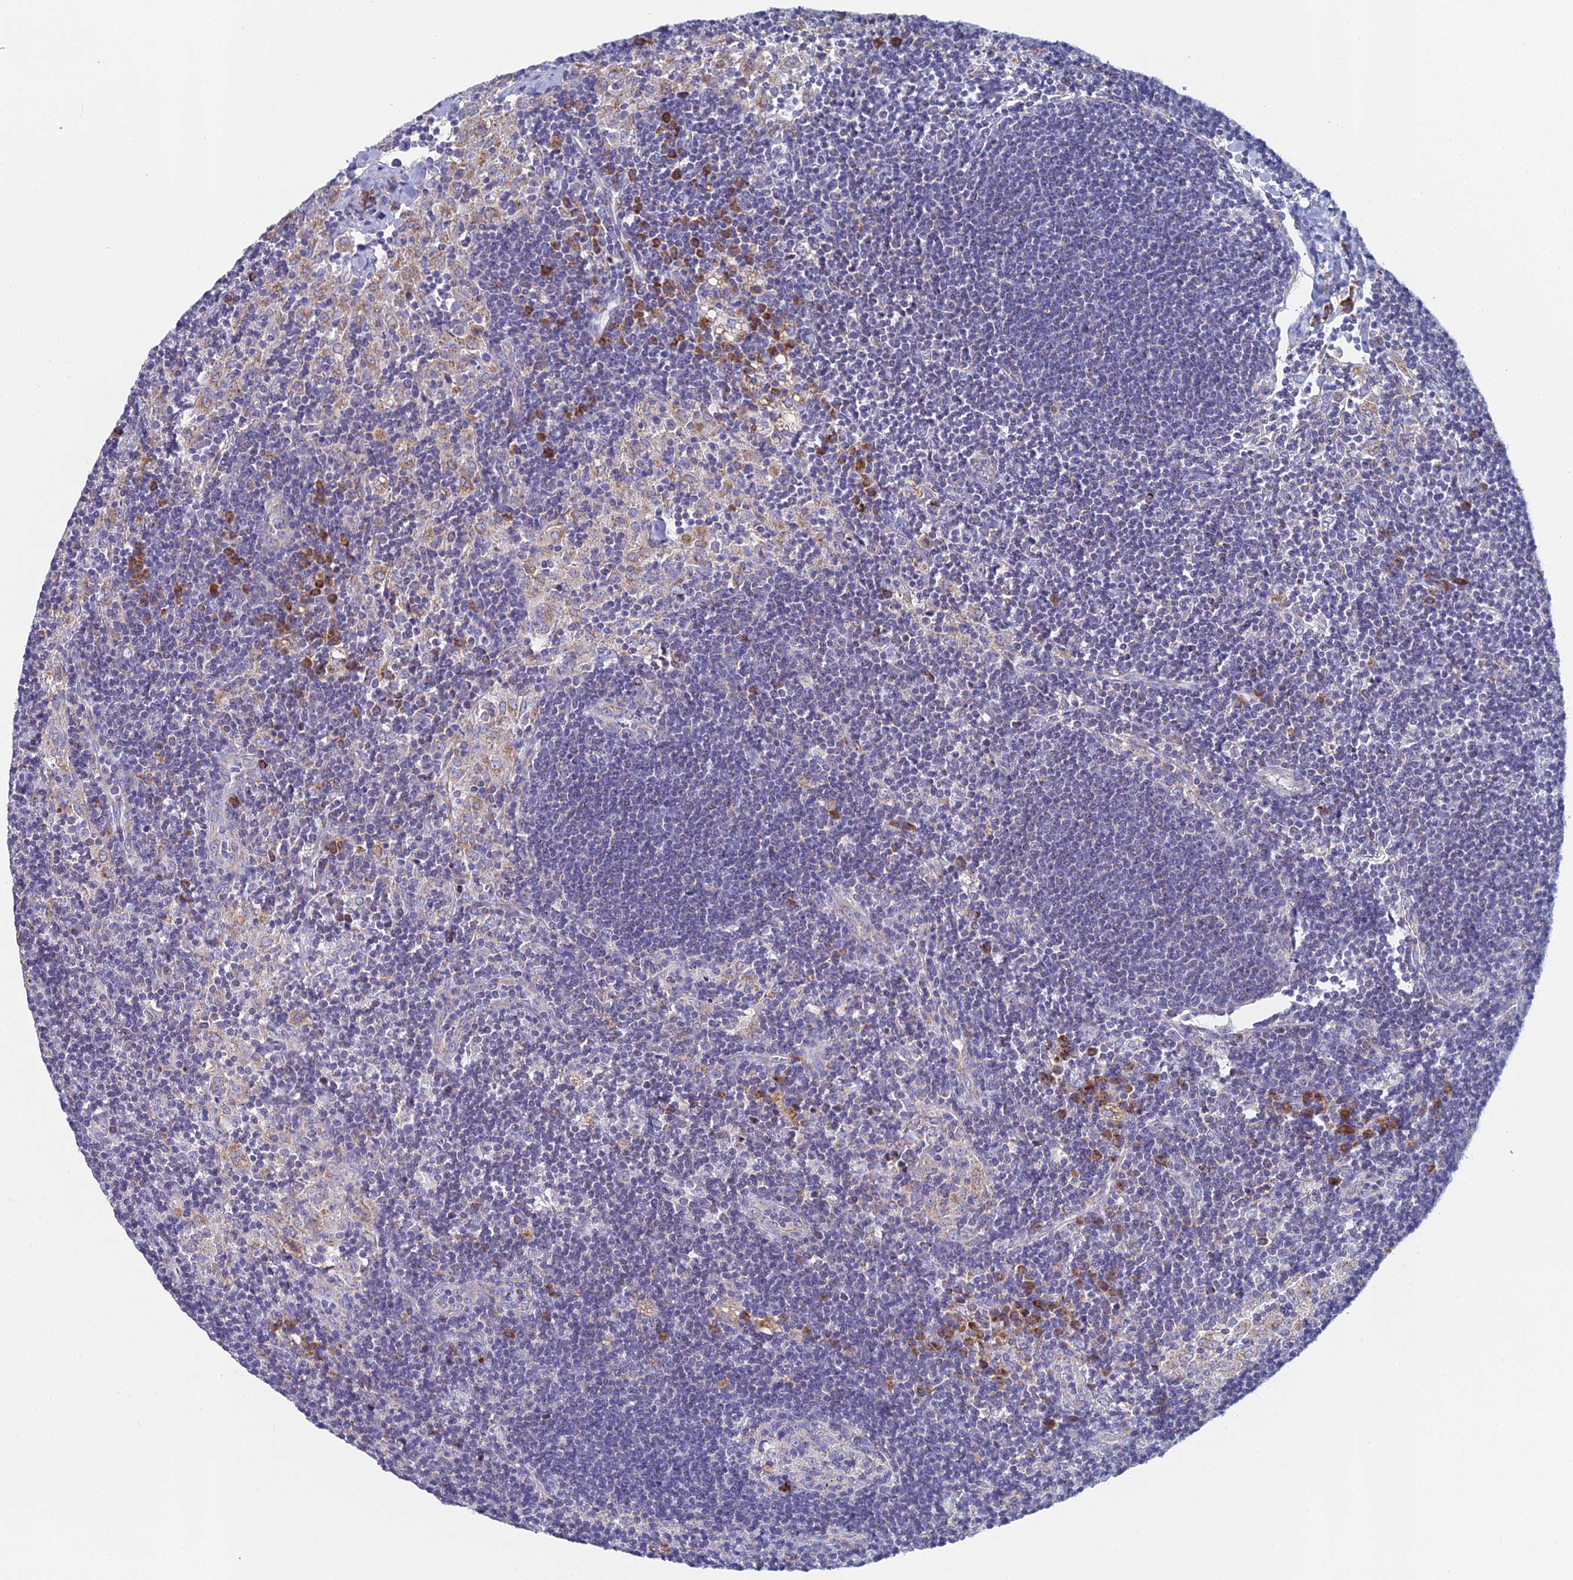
{"staining": {"intensity": "moderate", "quantity": "<25%", "location": "cytoplasmic/membranous"}, "tissue": "lymph node", "cell_type": "Non-germinal center cells", "image_type": "normal", "snomed": [{"axis": "morphology", "description": "Normal tissue, NOS"}, {"axis": "topography", "description": "Lymph node"}], "caption": "Protein analysis of normal lymph node demonstrates moderate cytoplasmic/membranous expression in approximately <25% of non-germinal center cells. The staining was performed using DAB, with brown indicating positive protein expression. Nuclei are stained blue with hematoxylin.", "gene": "CRACR2B", "patient": {"sex": "male", "age": 24}}